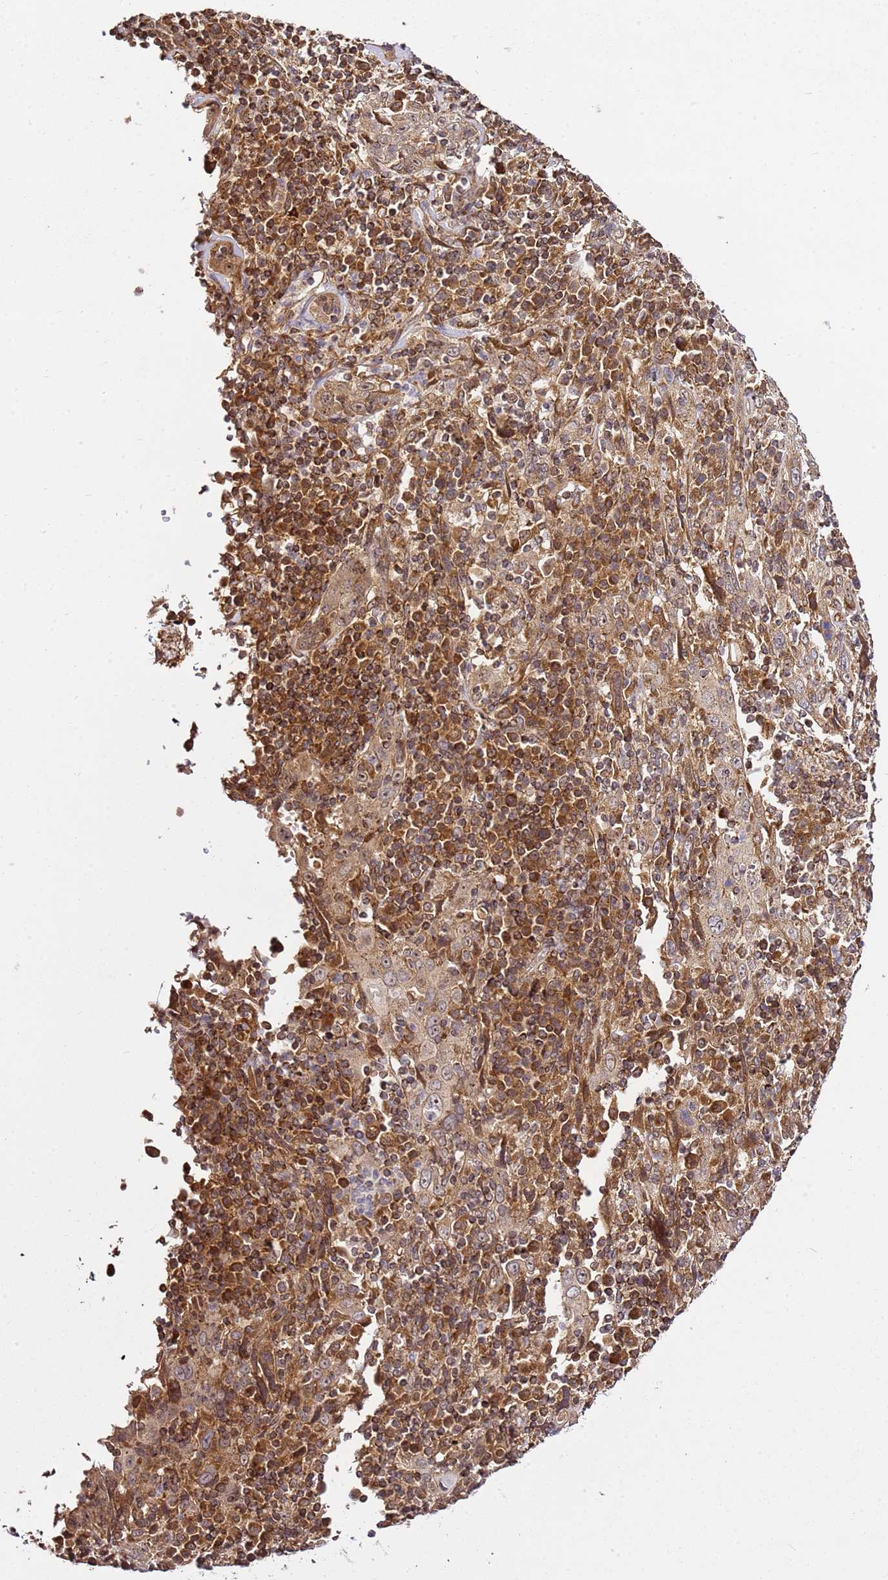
{"staining": {"intensity": "moderate", "quantity": ">75%", "location": "cytoplasmic/membranous"}, "tissue": "cervical cancer", "cell_type": "Tumor cells", "image_type": "cancer", "snomed": [{"axis": "morphology", "description": "Squamous cell carcinoma, NOS"}, {"axis": "topography", "description": "Cervix"}], "caption": "Protein positivity by IHC reveals moderate cytoplasmic/membranous expression in about >75% of tumor cells in cervical cancer (squamous cell carcinoma). The protein of interest is shown in brown color, while the nuclei are stained blue.", "gene": "RASA3", "patient": {"sex": "female", "age": 46}}